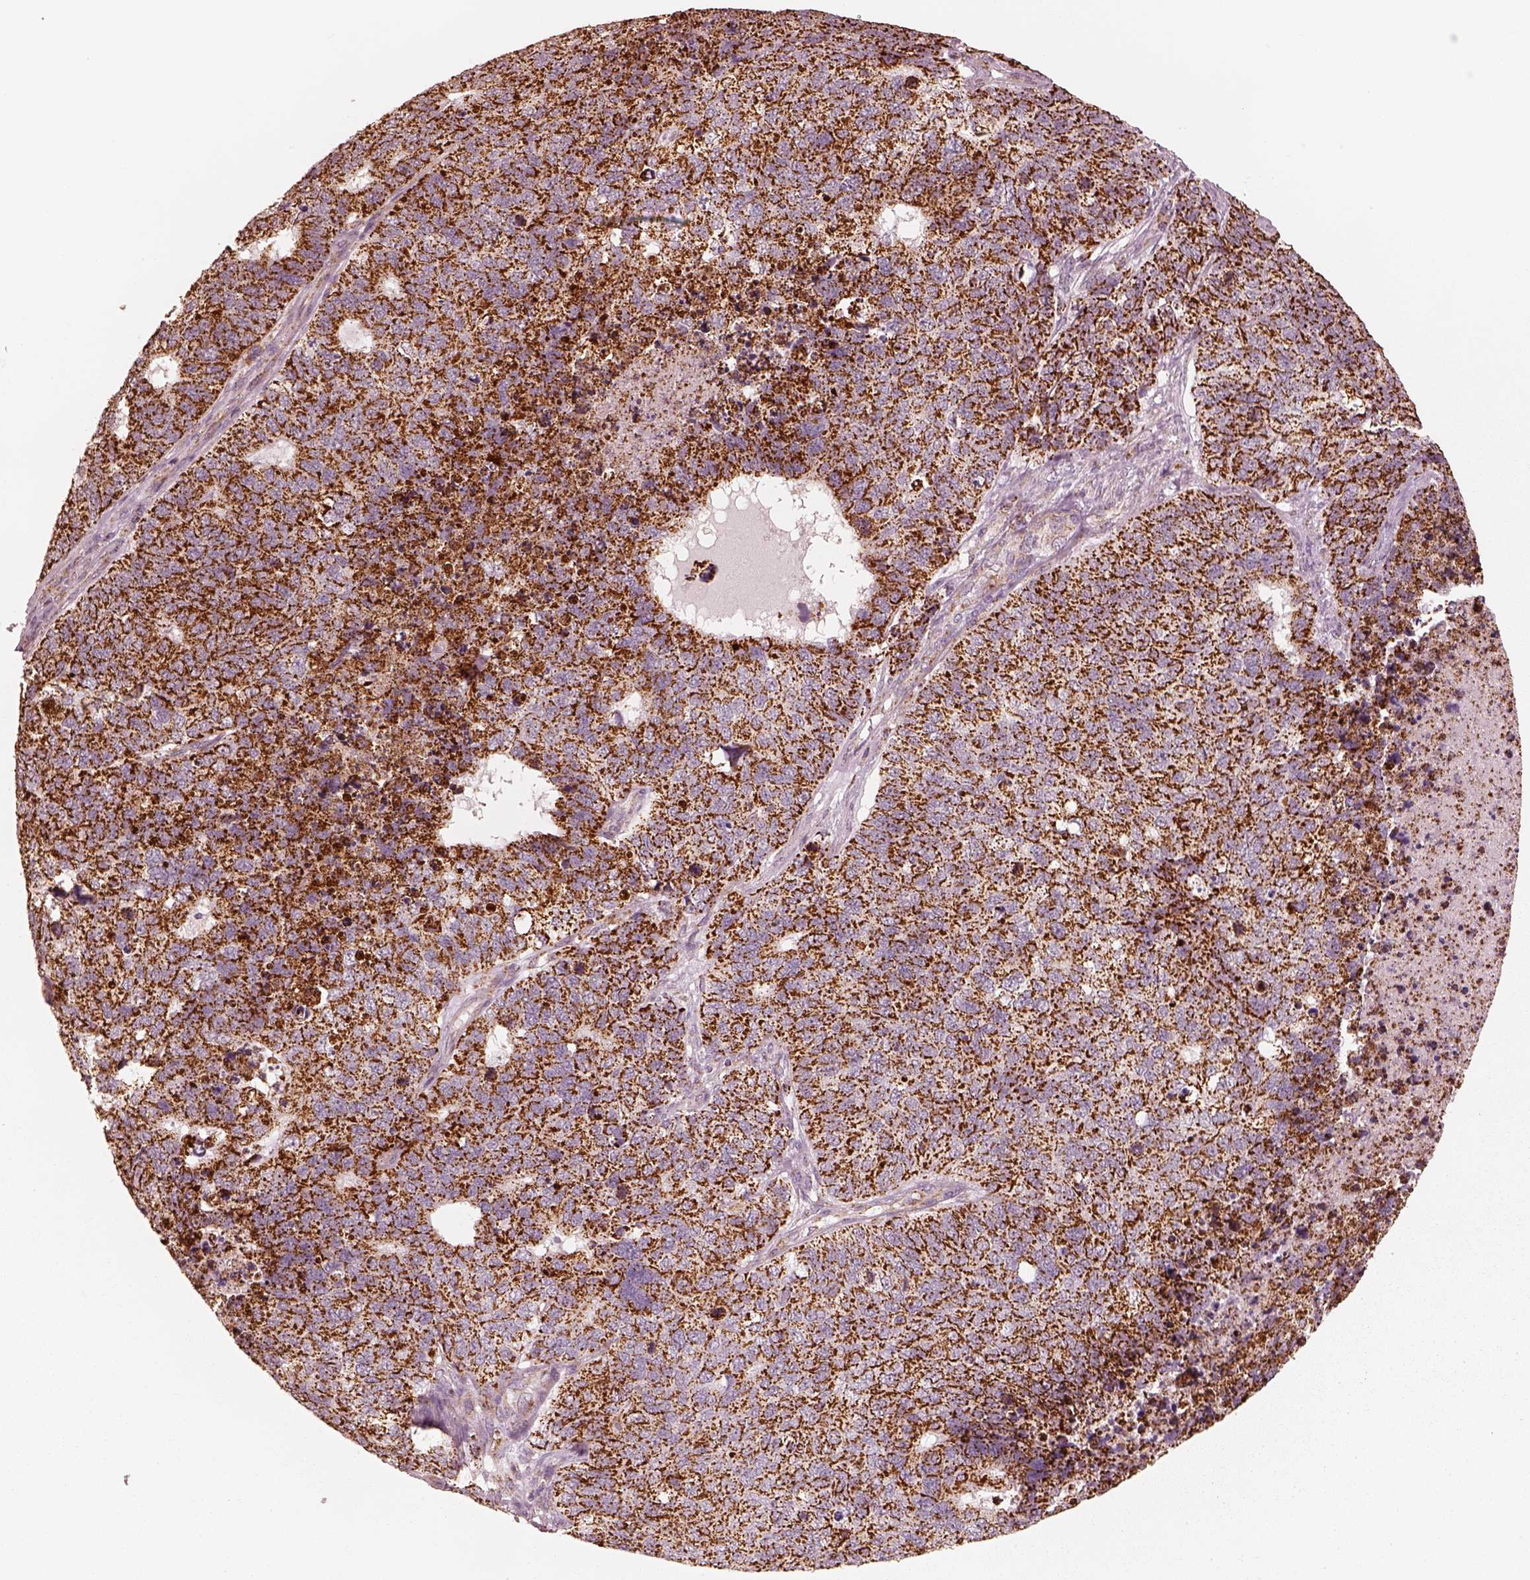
{"staining": {"intensity": "strong", "quantity": ">75%", "location": "cytoplasmic/membranous"}, "tissue": "cervical cancer", "cell_type": "Tumor cells", "image_type": "cancer", "snomed": [{"axis": "morphology", "description": "Squamous cell carcinoma, NOS"}, {"axis": "topography", "description": "Cervix"}], "caption": "Immunohistochemistry (IHC) staining of squamous cell carcinoma (cervical), which displays high levels of strong cytoplasmic/membranous positivity in approximately >75% of tumor cells indicating strong cytoplasmic/membranous protein positivity. The staining was performed using DAB (brown) for protein detection and nuclei were counterstained in hematoxylin (blue).", "gene": "ENTPD6", "patient": {"sex": "female", "age": 63}}